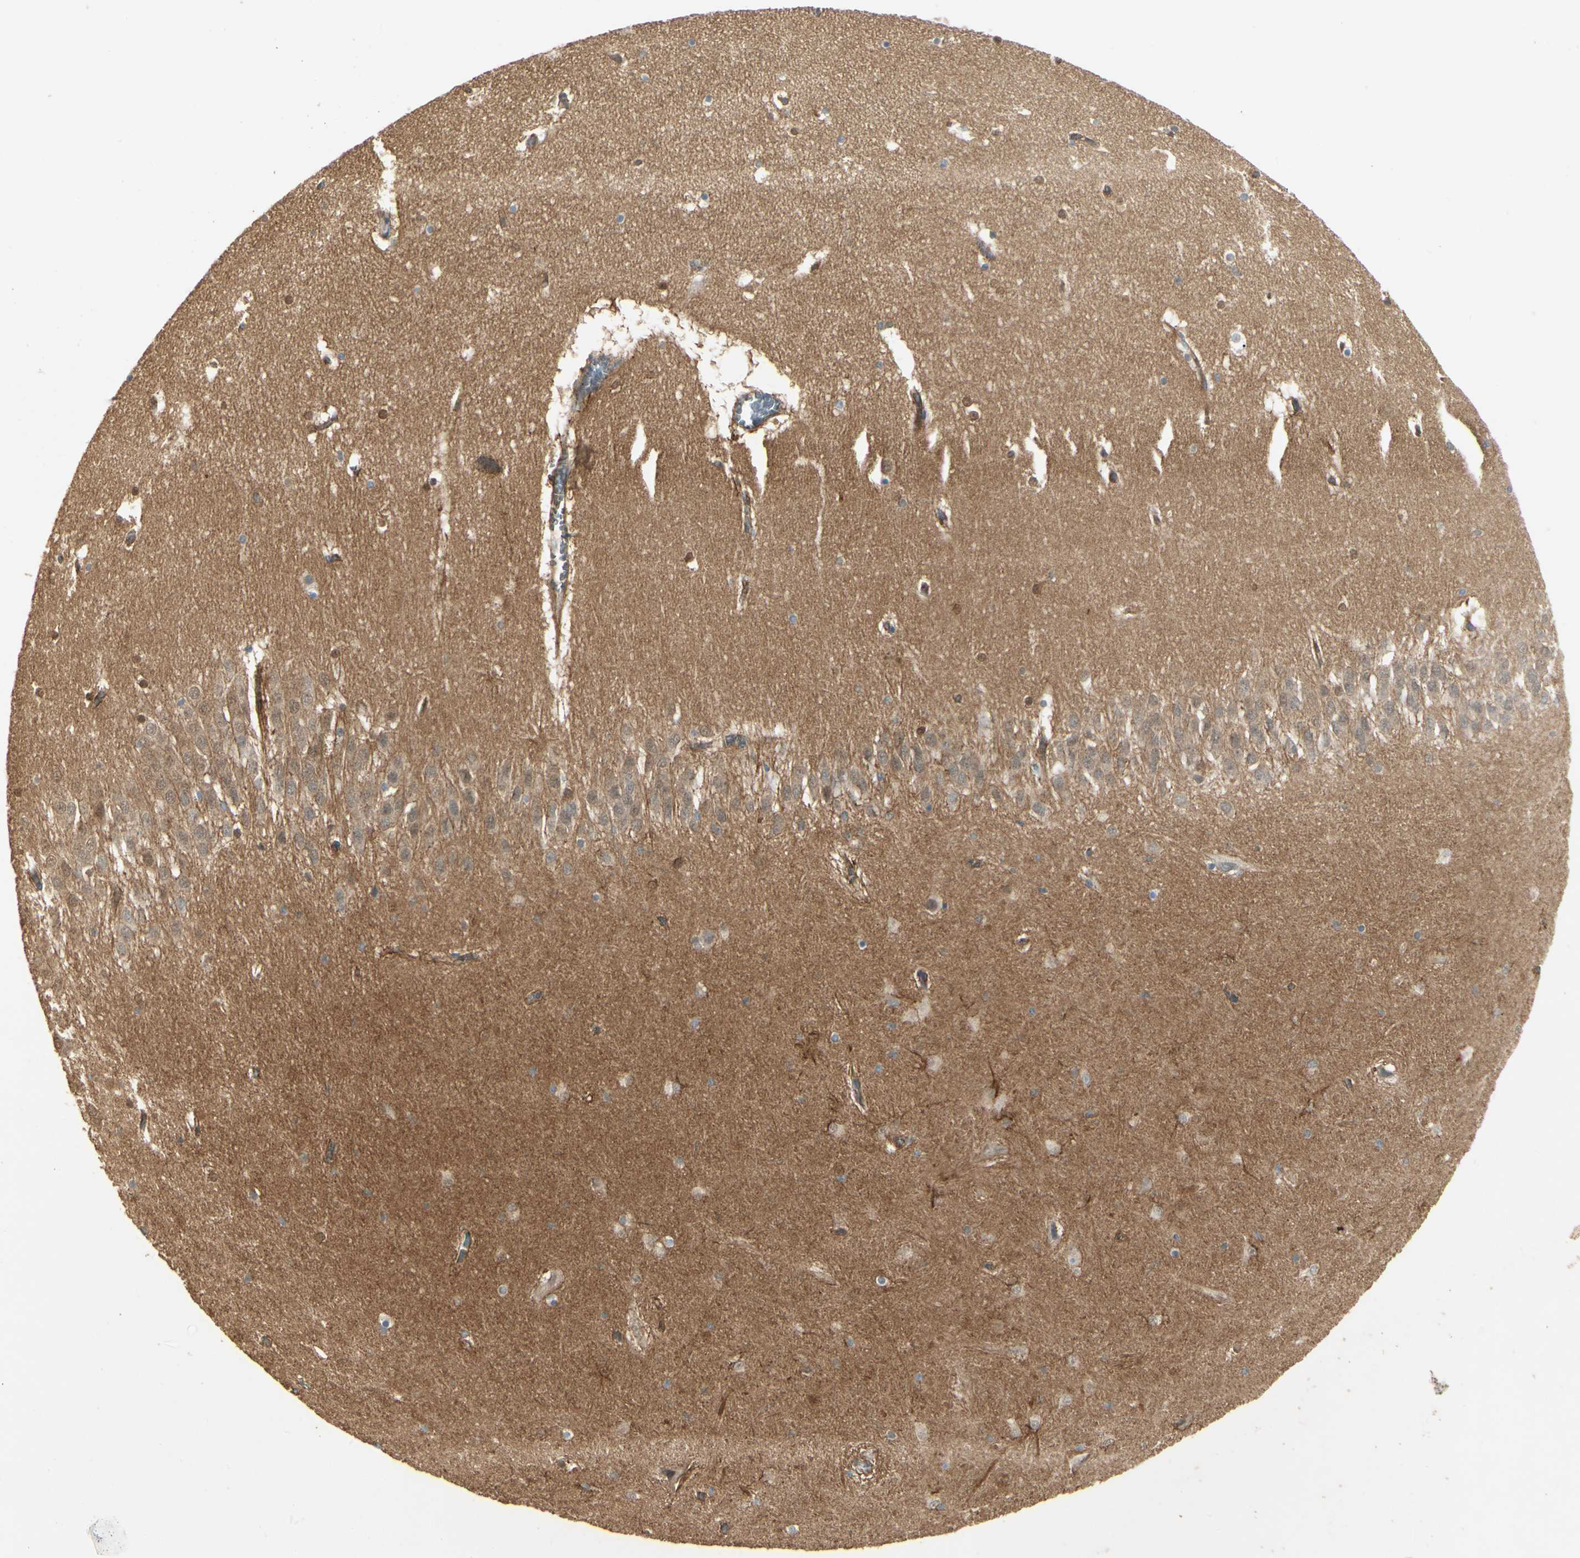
{"staining": {"intensity": "moderate", "quantity": "<25%", "location": "nuclear"}, "tissue": "hippocampus", "cell_type": "Glial cells", "image_type": "normal", "snomed": [{"axis": "morphology", "description": "Normal tissue, NOS"}, {"axis": "topography", "description": "Hippocampus"}], "caption": "A micrograph showing moderate nuclear expression in about <25% of glial cells in normal hippocampus, as visualized by brown immunohistochemical staining.", "gene": "RNF180", "patient": {"sex": "male", "age": 45}}